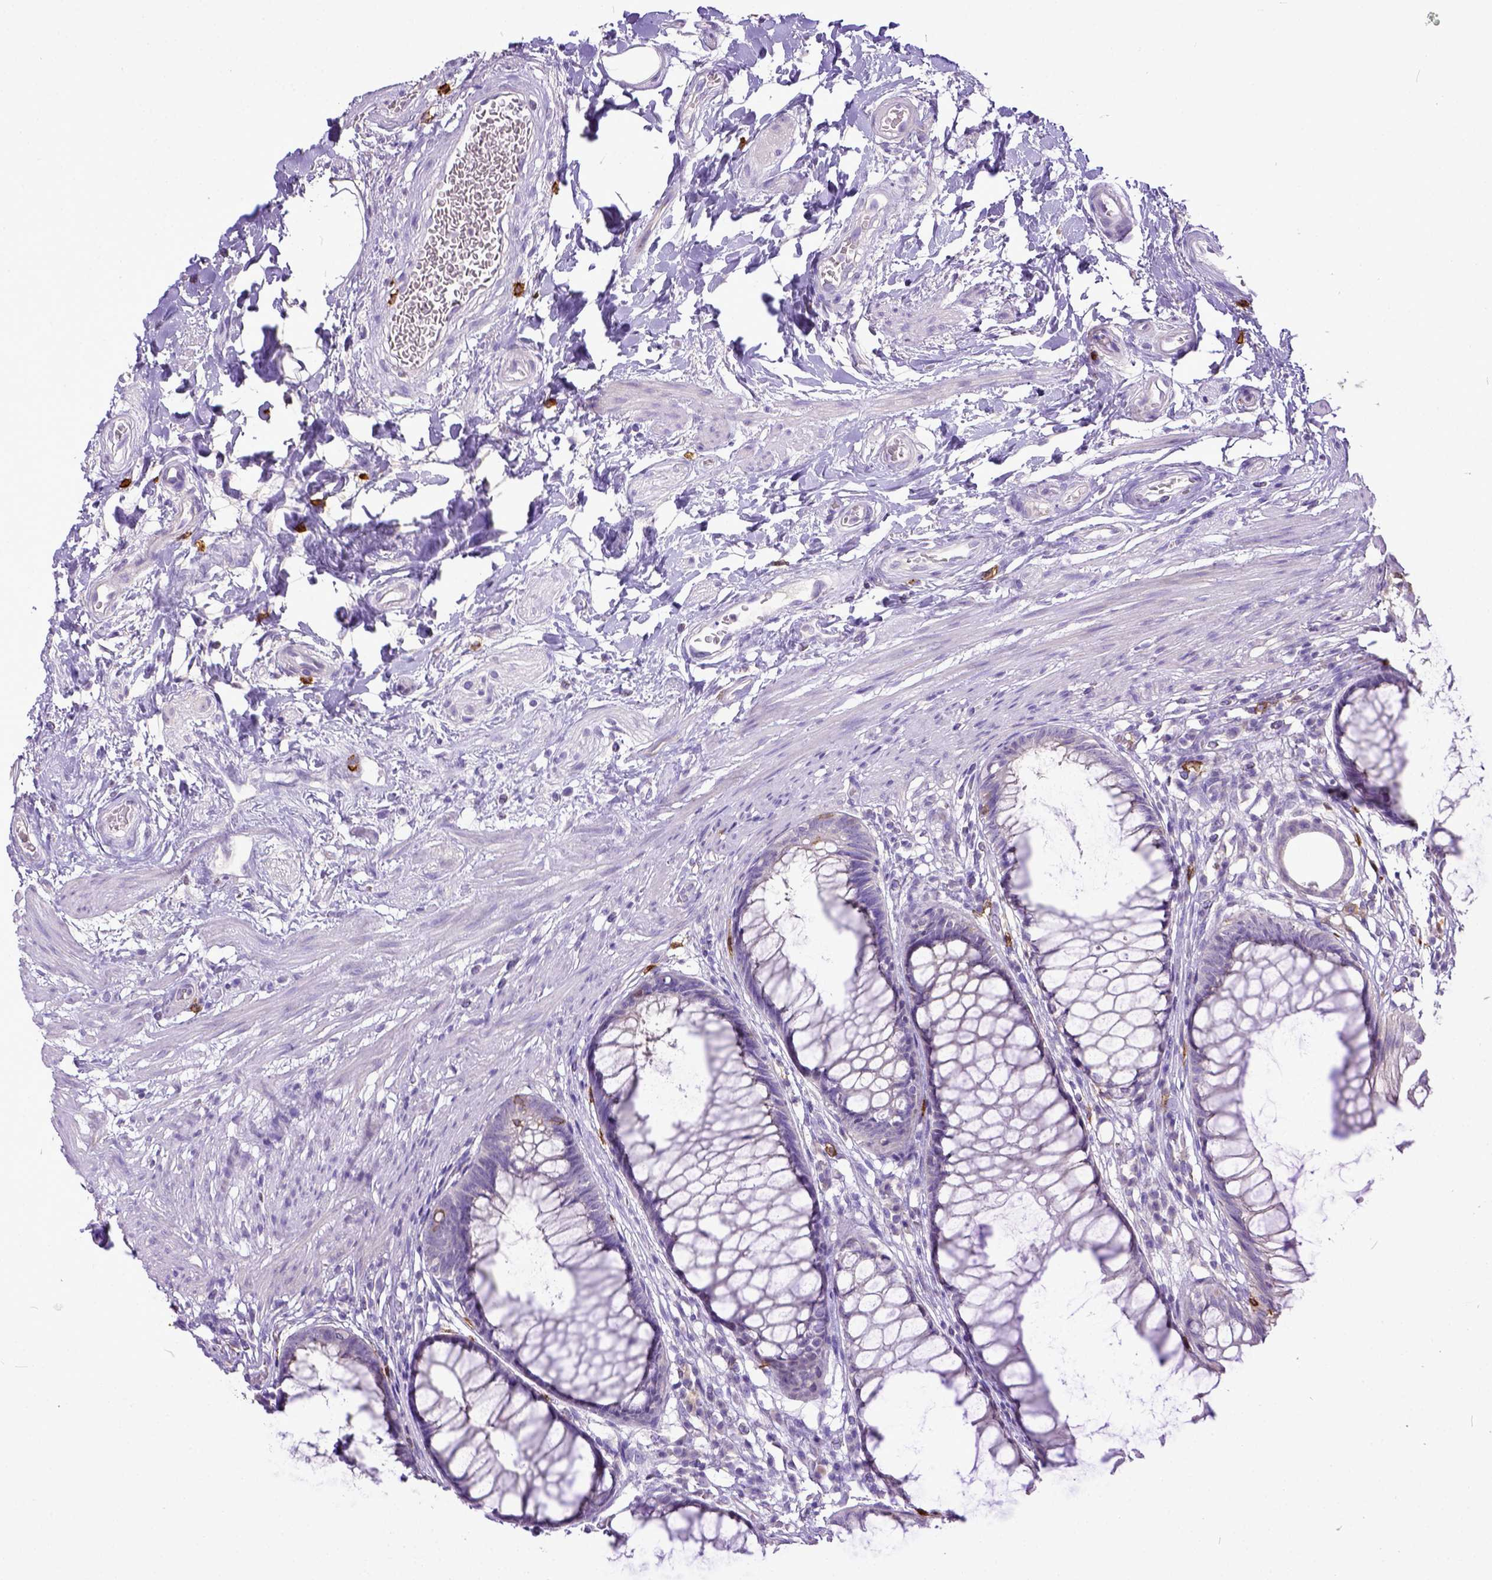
{"staining": {"intensity": "negative", "quantity": "none", "location": "none"}, "tissue": "rectum", "cell_type": "Glandular cells", "image_type": "normal", "snomed": [{"axis": "morphology", "description": "Normal tissue, NOS"}, {"axis": "topography", "description": "Smooth muscle"}, {"axis": "topography", "description": "Rectum"}], "caption": "Immunohistochemistry histopathology image of normal rectum: rectum stained with DAB (3,3'-diaminobenzidine) reveals no significant protein staining in glandular cells. Nuclei are stained in blue.", "gene": "KIT", "patient": {"sex": "male", "age": 53}}